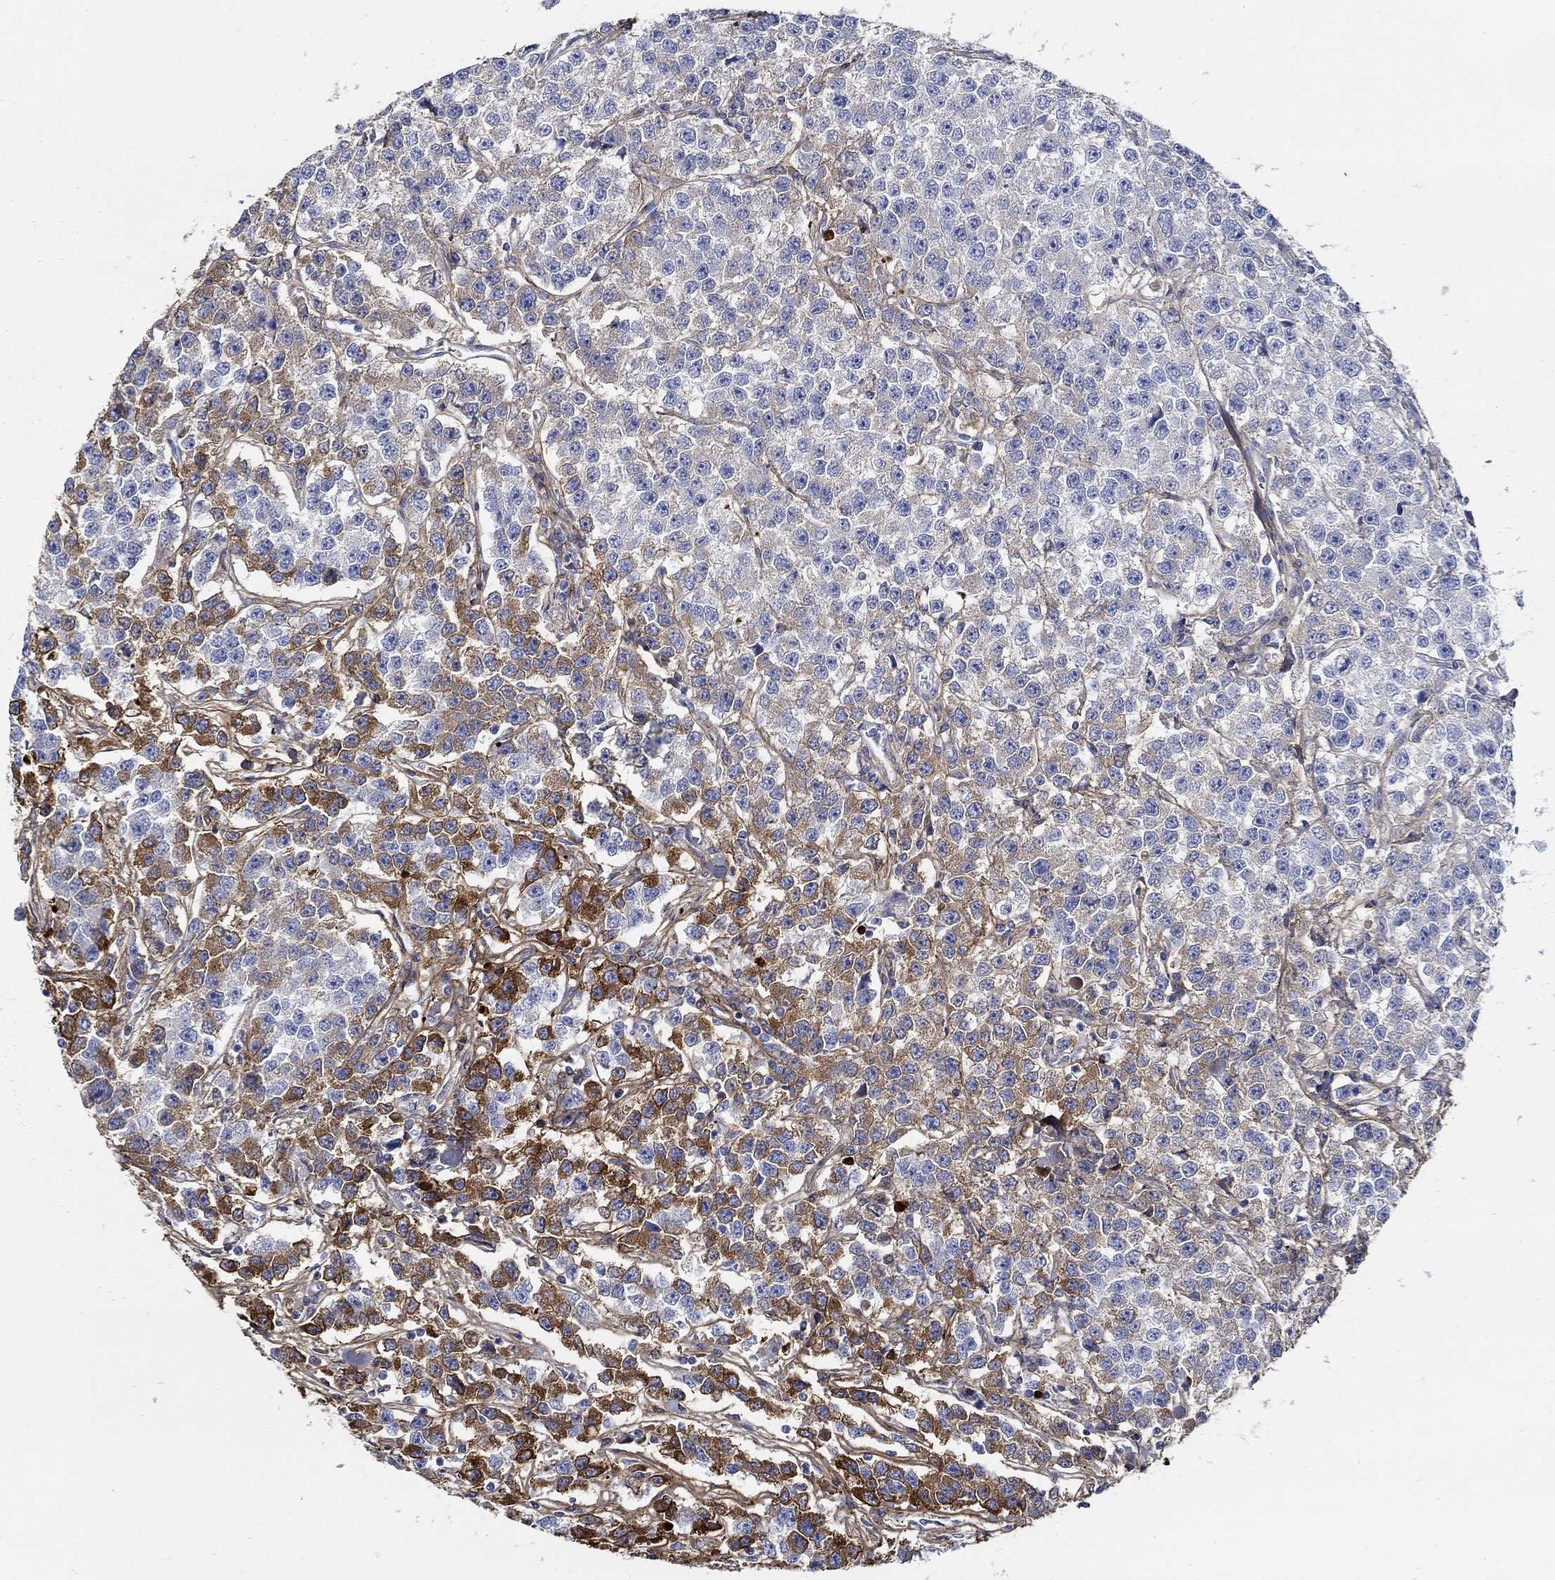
{"staining": {"intensity": "moderate", "quantity": "<25%", "location": "cytoplasmic/membranous"}, "tissue": "testis cancer", "cell_type": "Tumor cells", "image_type": "cancer", "snomed": [{"axis": "morphology", "description": "Seminoma, NOS"}, {"axis": "topography", "description": "Testis"}], "caption": "Approximately <25% of tumor cells in testis seminoma display moderate cytoplasmic/membranous protein staining as visualized by brown immunohistochemical staining.", "gene": "TGFBI", "patient": {"sex": "male", "age": 59}}